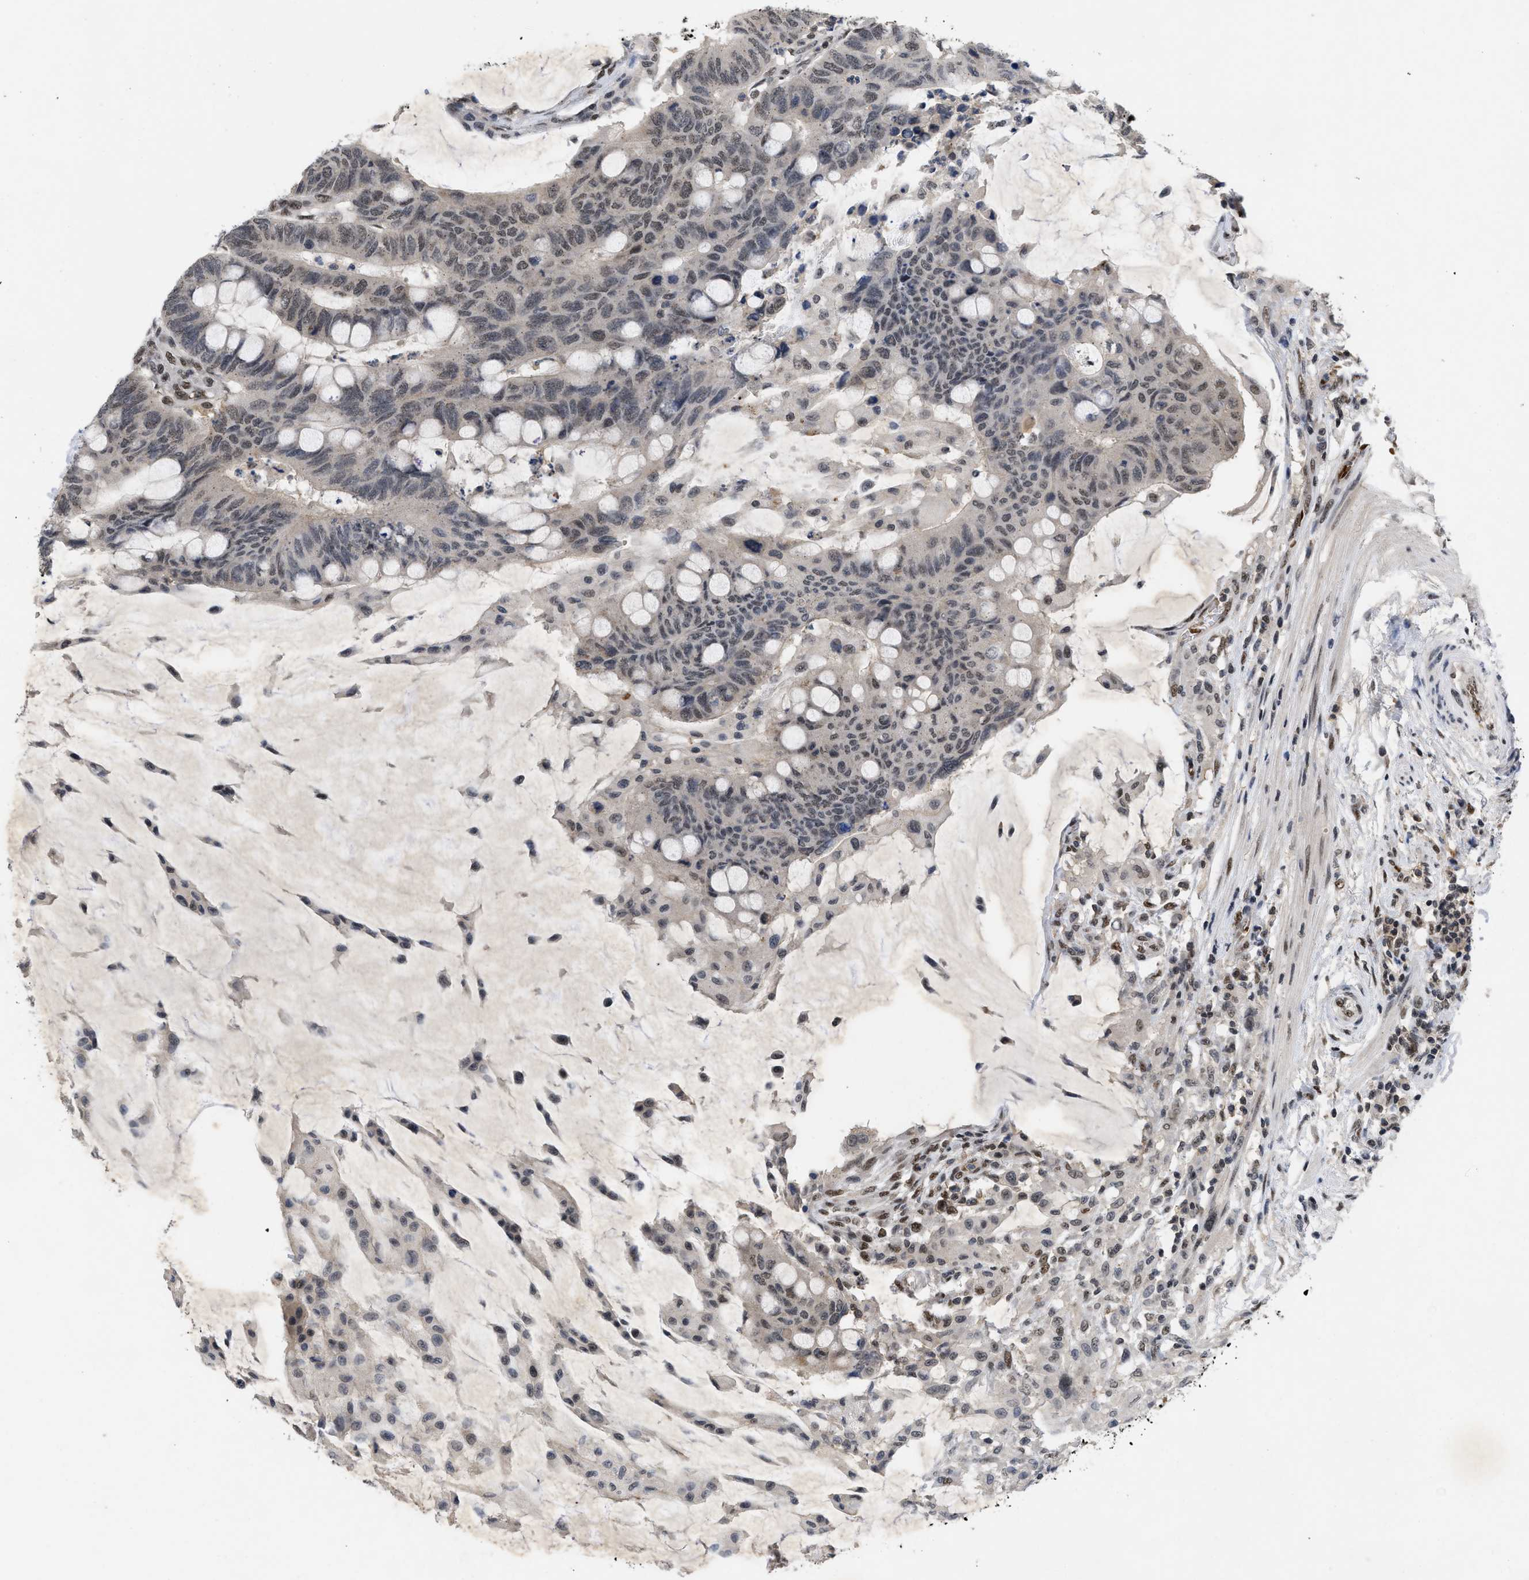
{"staining": {"intensity": "weak", "quantity": "25%-75%", "location": "nuclear"}, "tissue": "colorectal cancer", "cell_type": "Tumor cells", "image_type": "cancer", "snomed": [{"axis": "morphology", "description": "Normal tissue, NOS"}, {"axis": "morphology", "description": "Adenocarcinoma, NOS"}, {"axis": "topography", "description": "Rectum"}, {"axis": "topography", "description": "Peripheral nerve tissue"}], "caption": "Colorectal adenocarcinoma tissue demonstrates weak nuclear positivity in approximately 25%-75% of tumor cells, visualized by immunohistochemistry.", "gene": "ZNF346", "patient": {"sex": "male", "age": 92}}